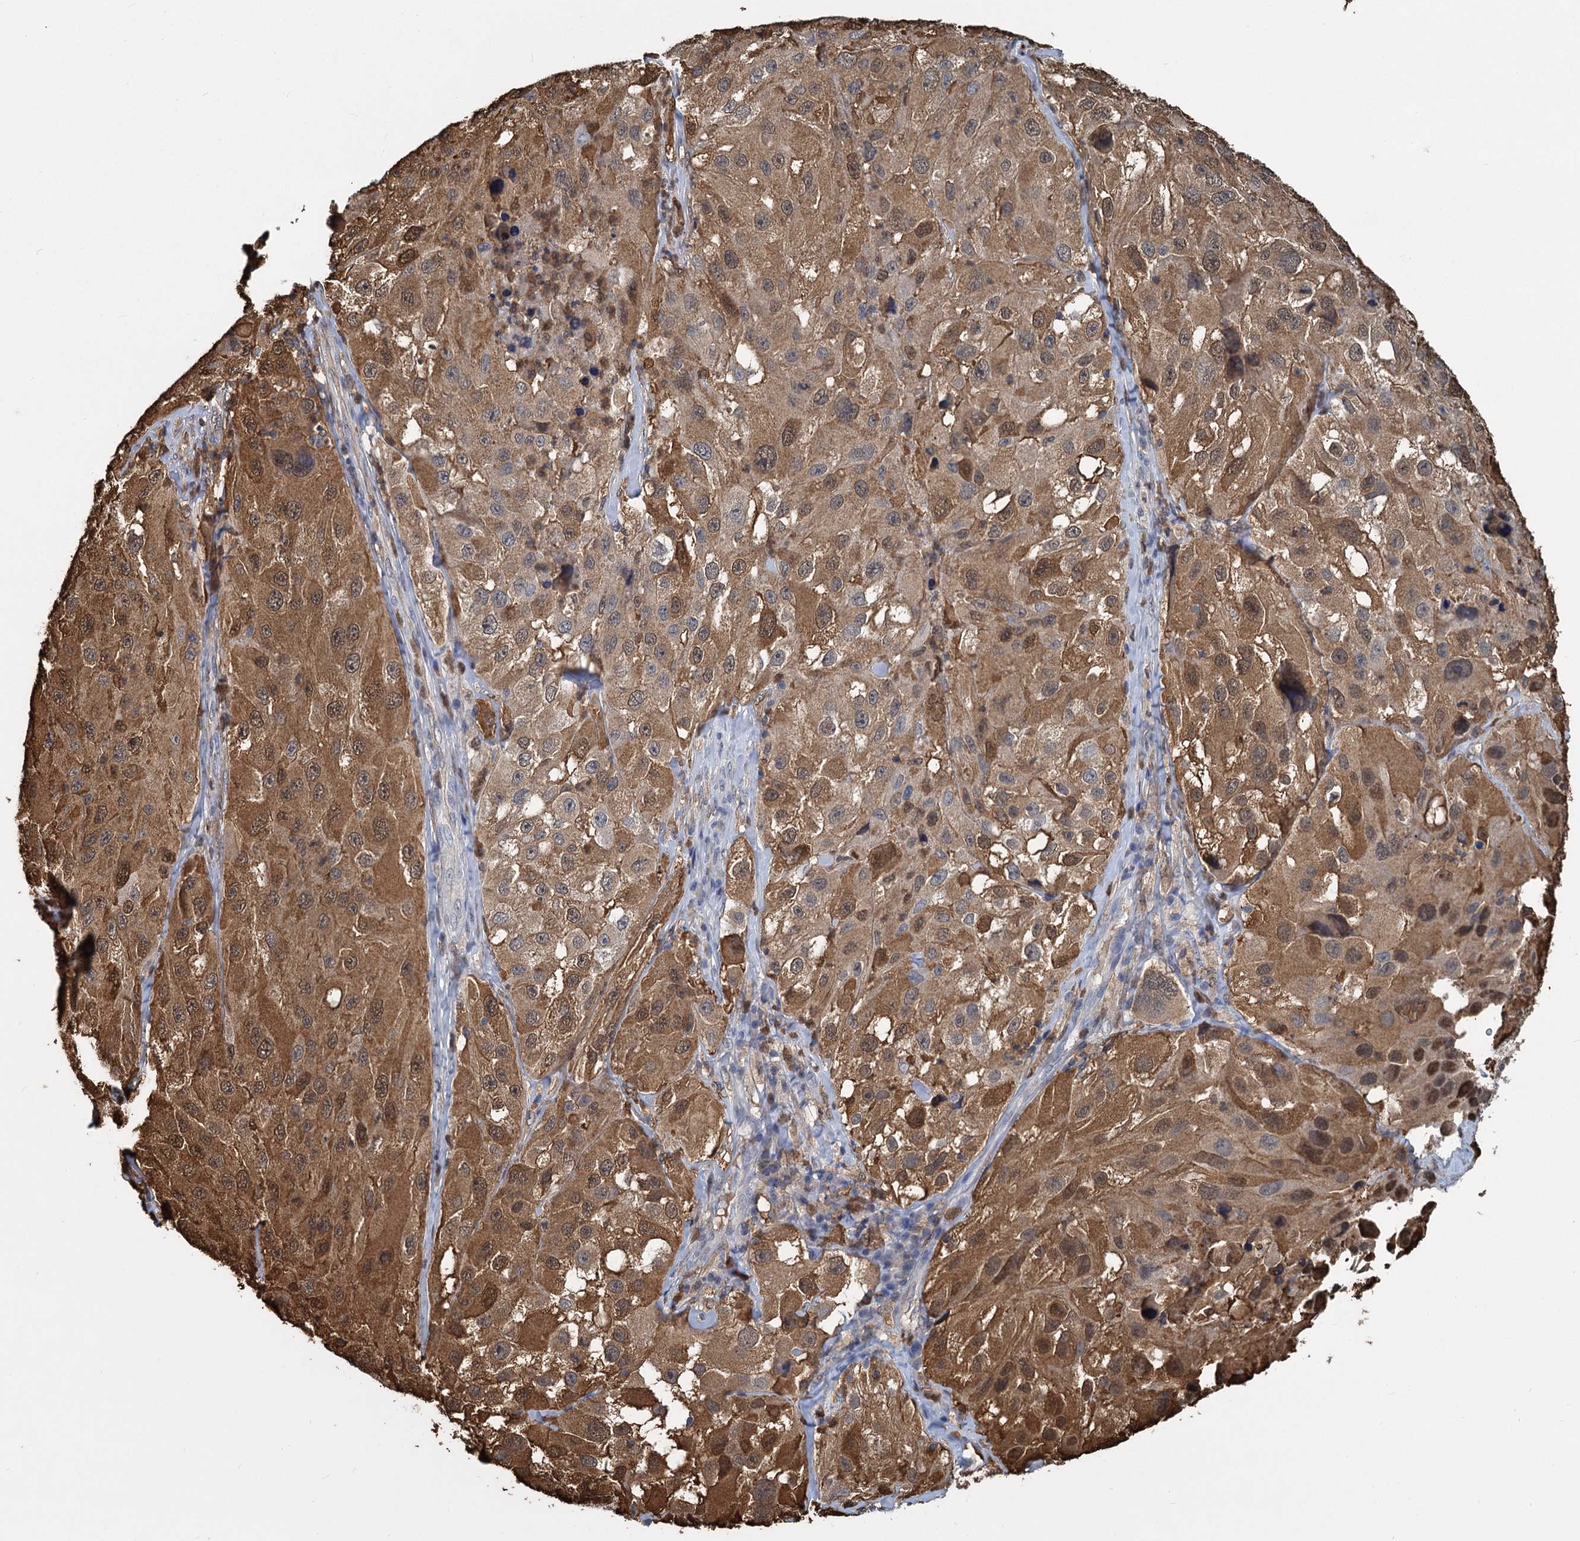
{"staining": {"intensity": "moderate", "quantity": ">75%", "location": "cytoplasmic/membranous,nuclear"}, "tissue": "melanoma", "cell_type": "Tumor cells", "image_type": "cancer", "snomed": [{"axis": "morphology", "description": "Malignant melanoma, Metastatic site"}, {"axis": "topography", "description": "Lymph node"}], "caption": "Immunohistochemistry histopathology image of human melanoma stained for a protein (brown), which reveals medium levels of moderate cytoplasmic/membranous and nuclear positivity in approximately >75% of tumor cells.", "gene": "S100A6", "patient": {"sex": "male", "age": 62}}